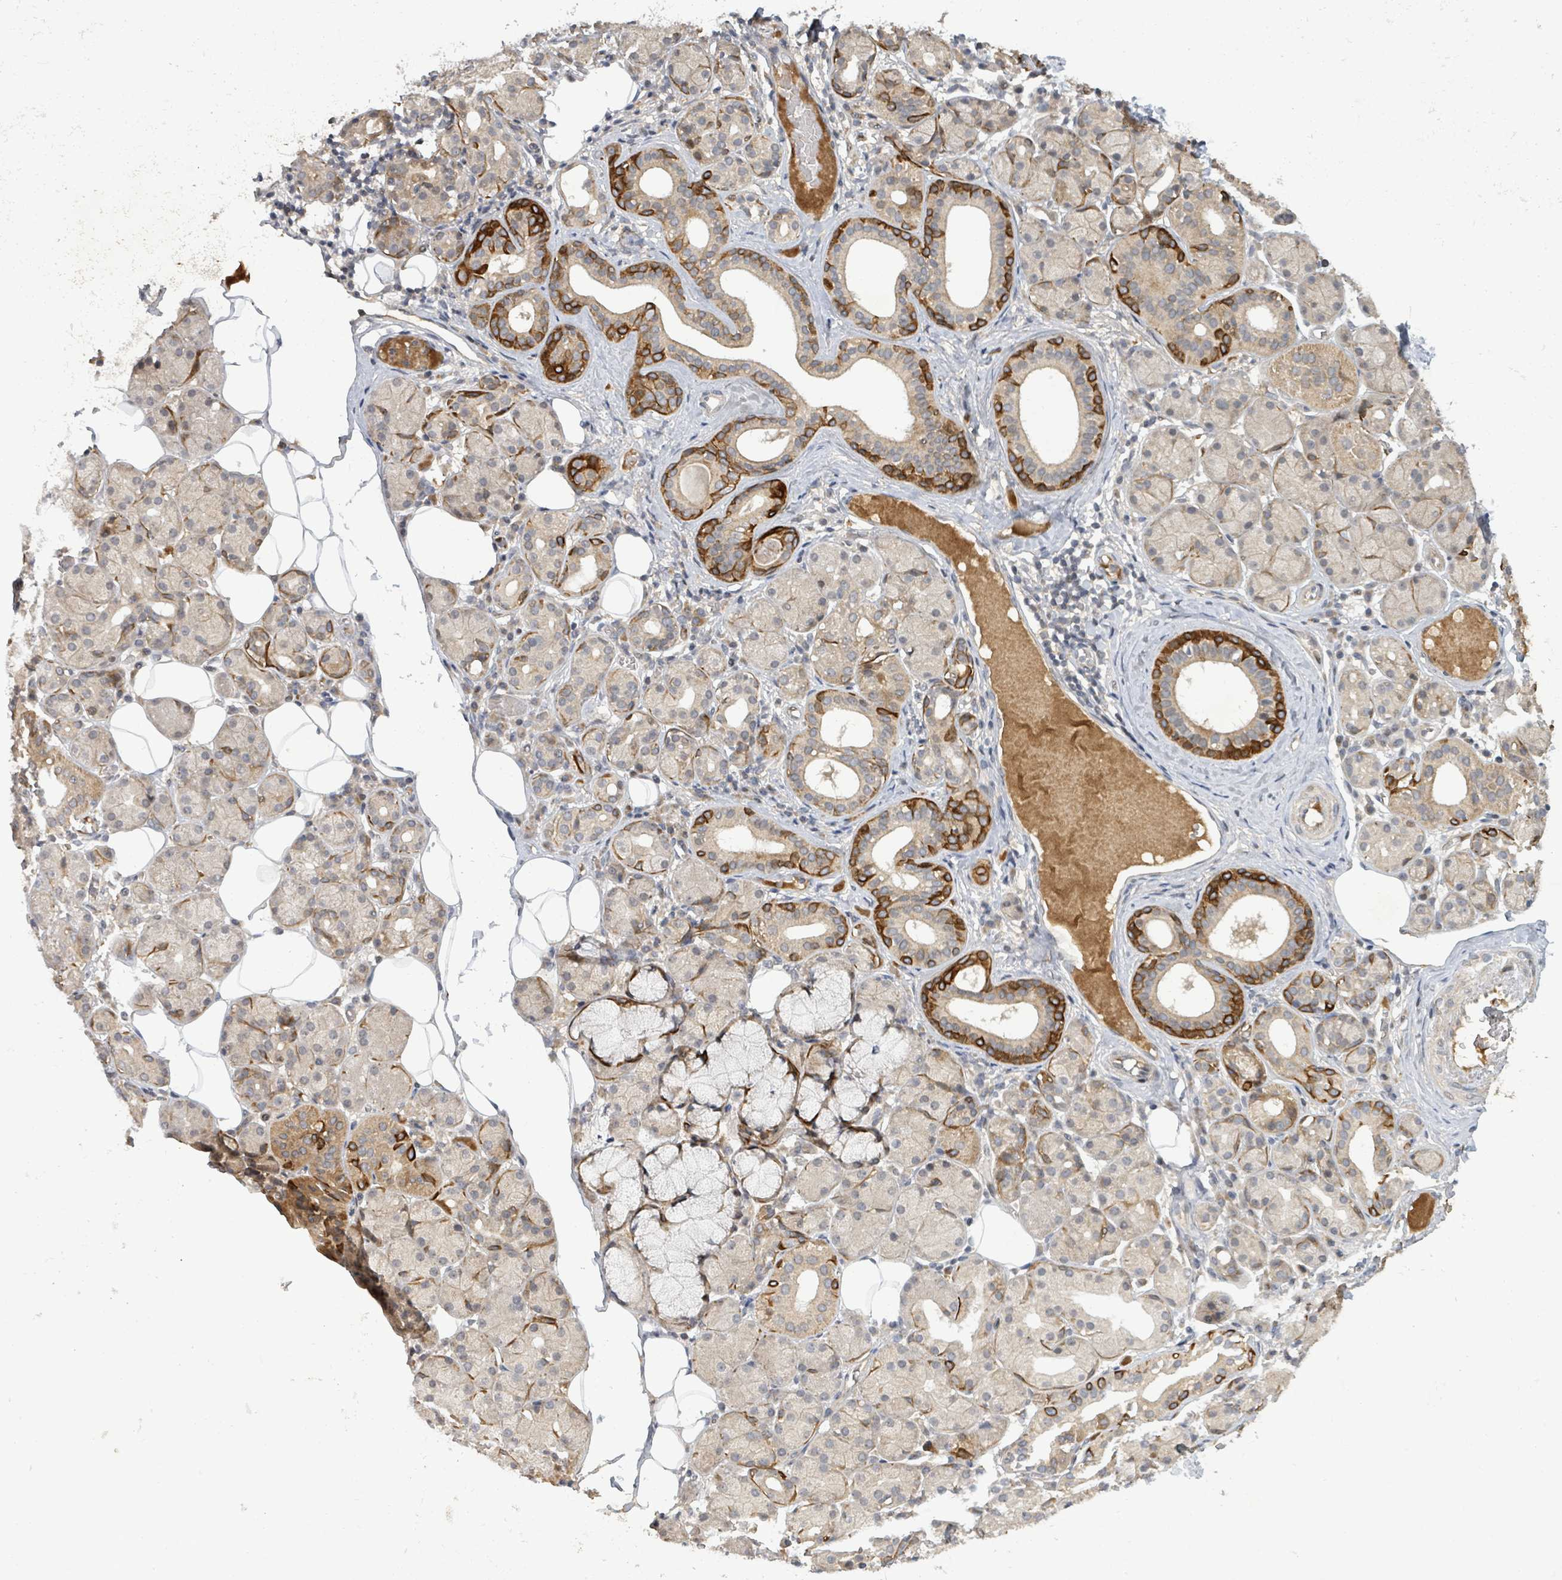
{"staining": {"intensity": "strong", "quantity": "25%-75%", "location": "cytoplasmic/membranous"}, "tissue": "salivary gland", "cell_type": "Glandular cells", "image_type": "normal", "snomed": [{"axis": "morphology", "description": "Squamous cell carcinoma, NOS"}, {"axis": "topography", "description": "Skin"}, {"axis": "topography", "description": "Head-Neck"}], "caption": "An image of human salivary gland stained for a protein reveals strong cytoplasmic/membranous brown staining in glandular cells.", "gene": "ITGA11", "patient": {"sex": "male", "age": 80}}